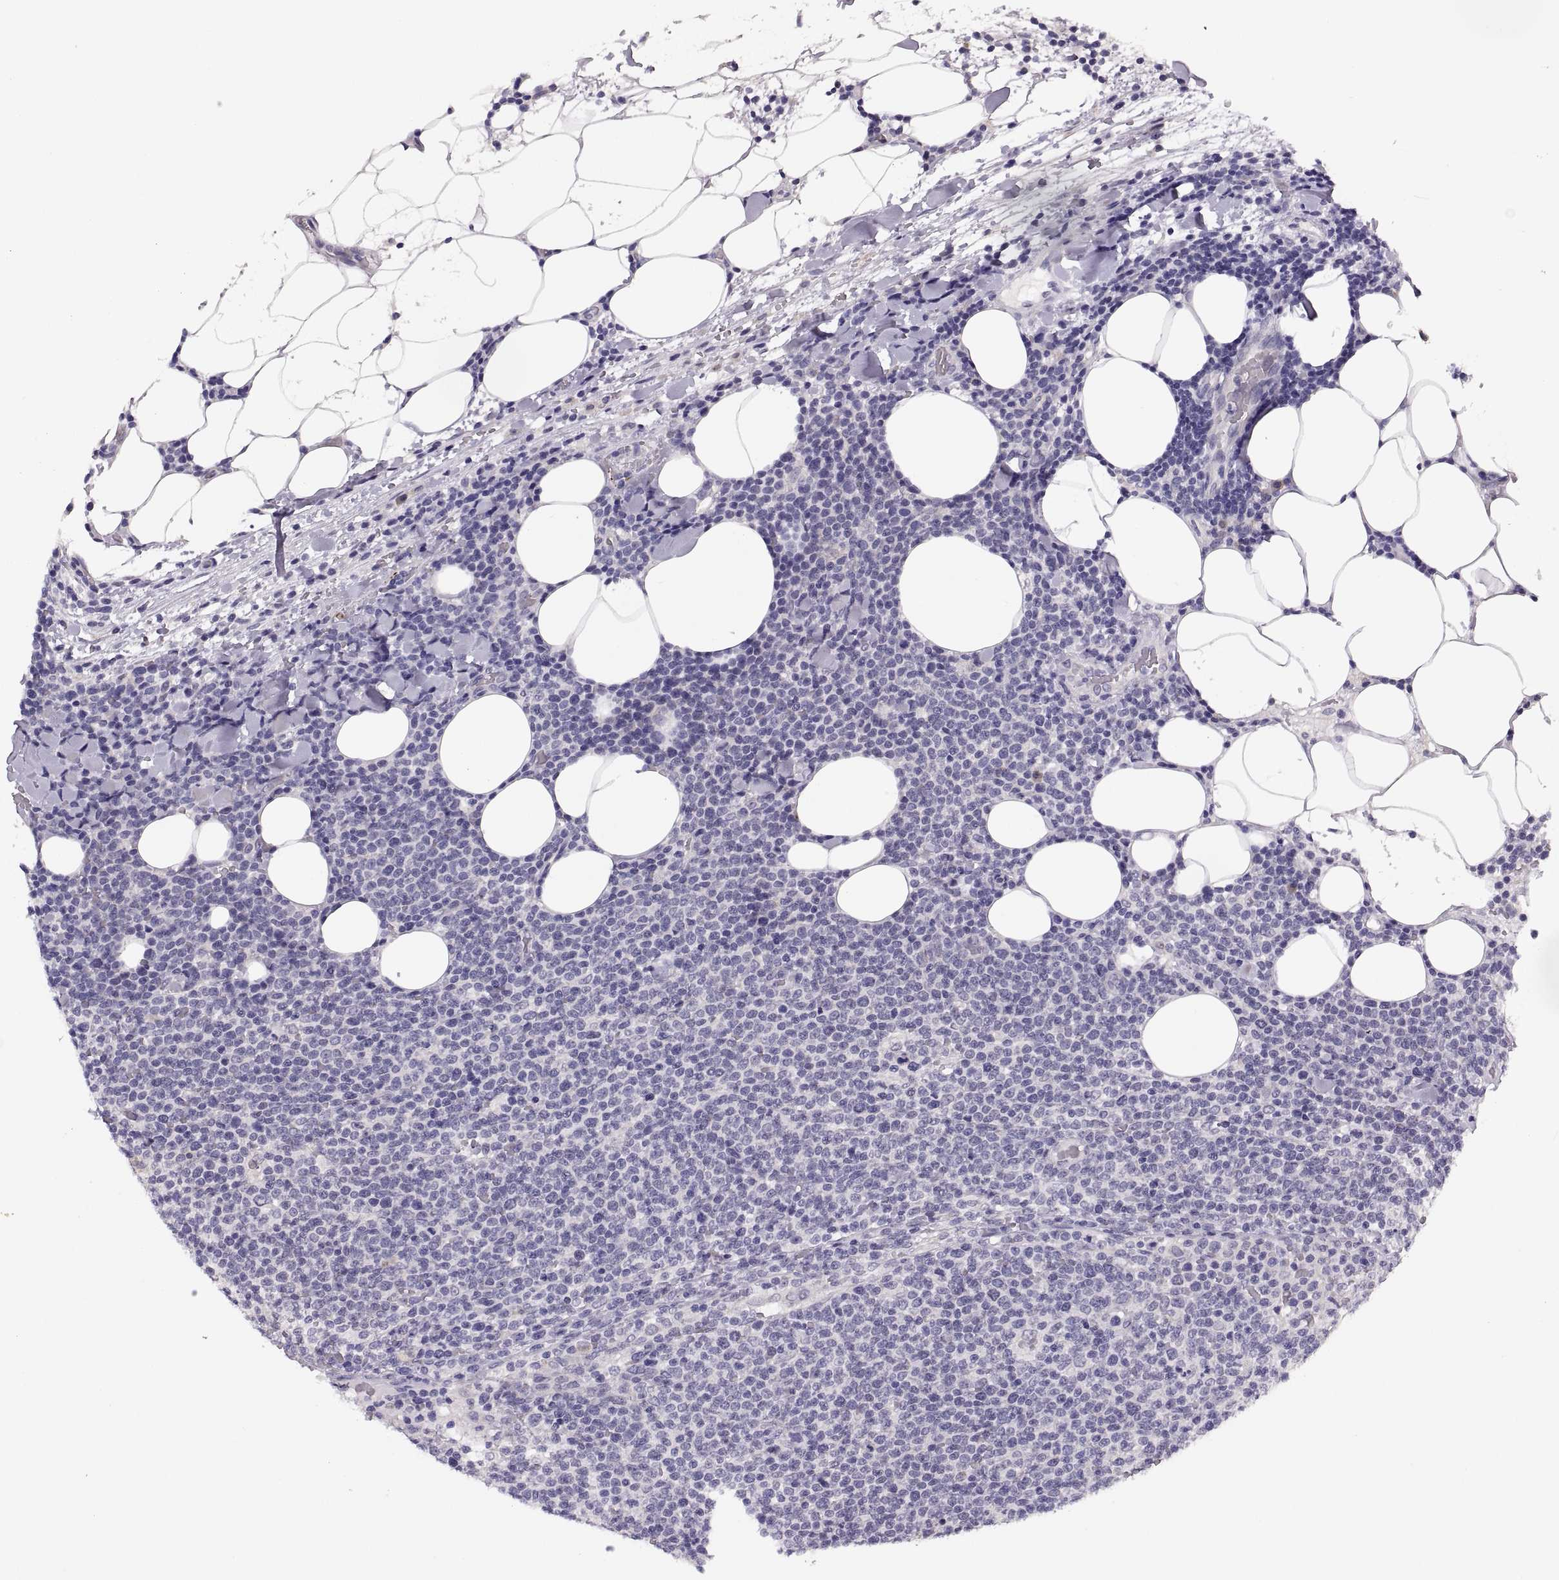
{"staining": {"intensity": "negative", "quantity": "none", "location": "none"}, "tissue": "lymphoma", "cell_type": "Tumor cells", "image_type": "cancer", "snomed": [{"axis": "morphology", "description": "Malignant lymphoma, non-Hodgkin's type, High grade"}, {"axis": "topography", "description": "Lymph node"}], "caption": "This is a photomicrograph of IHC staining of malignant lymphoma, non-Hodgkin's type (high-grade), which shows no expression in tumor cells.", "gene": "MAGEB18", "patient": {"sex": "male", "age": 61}}